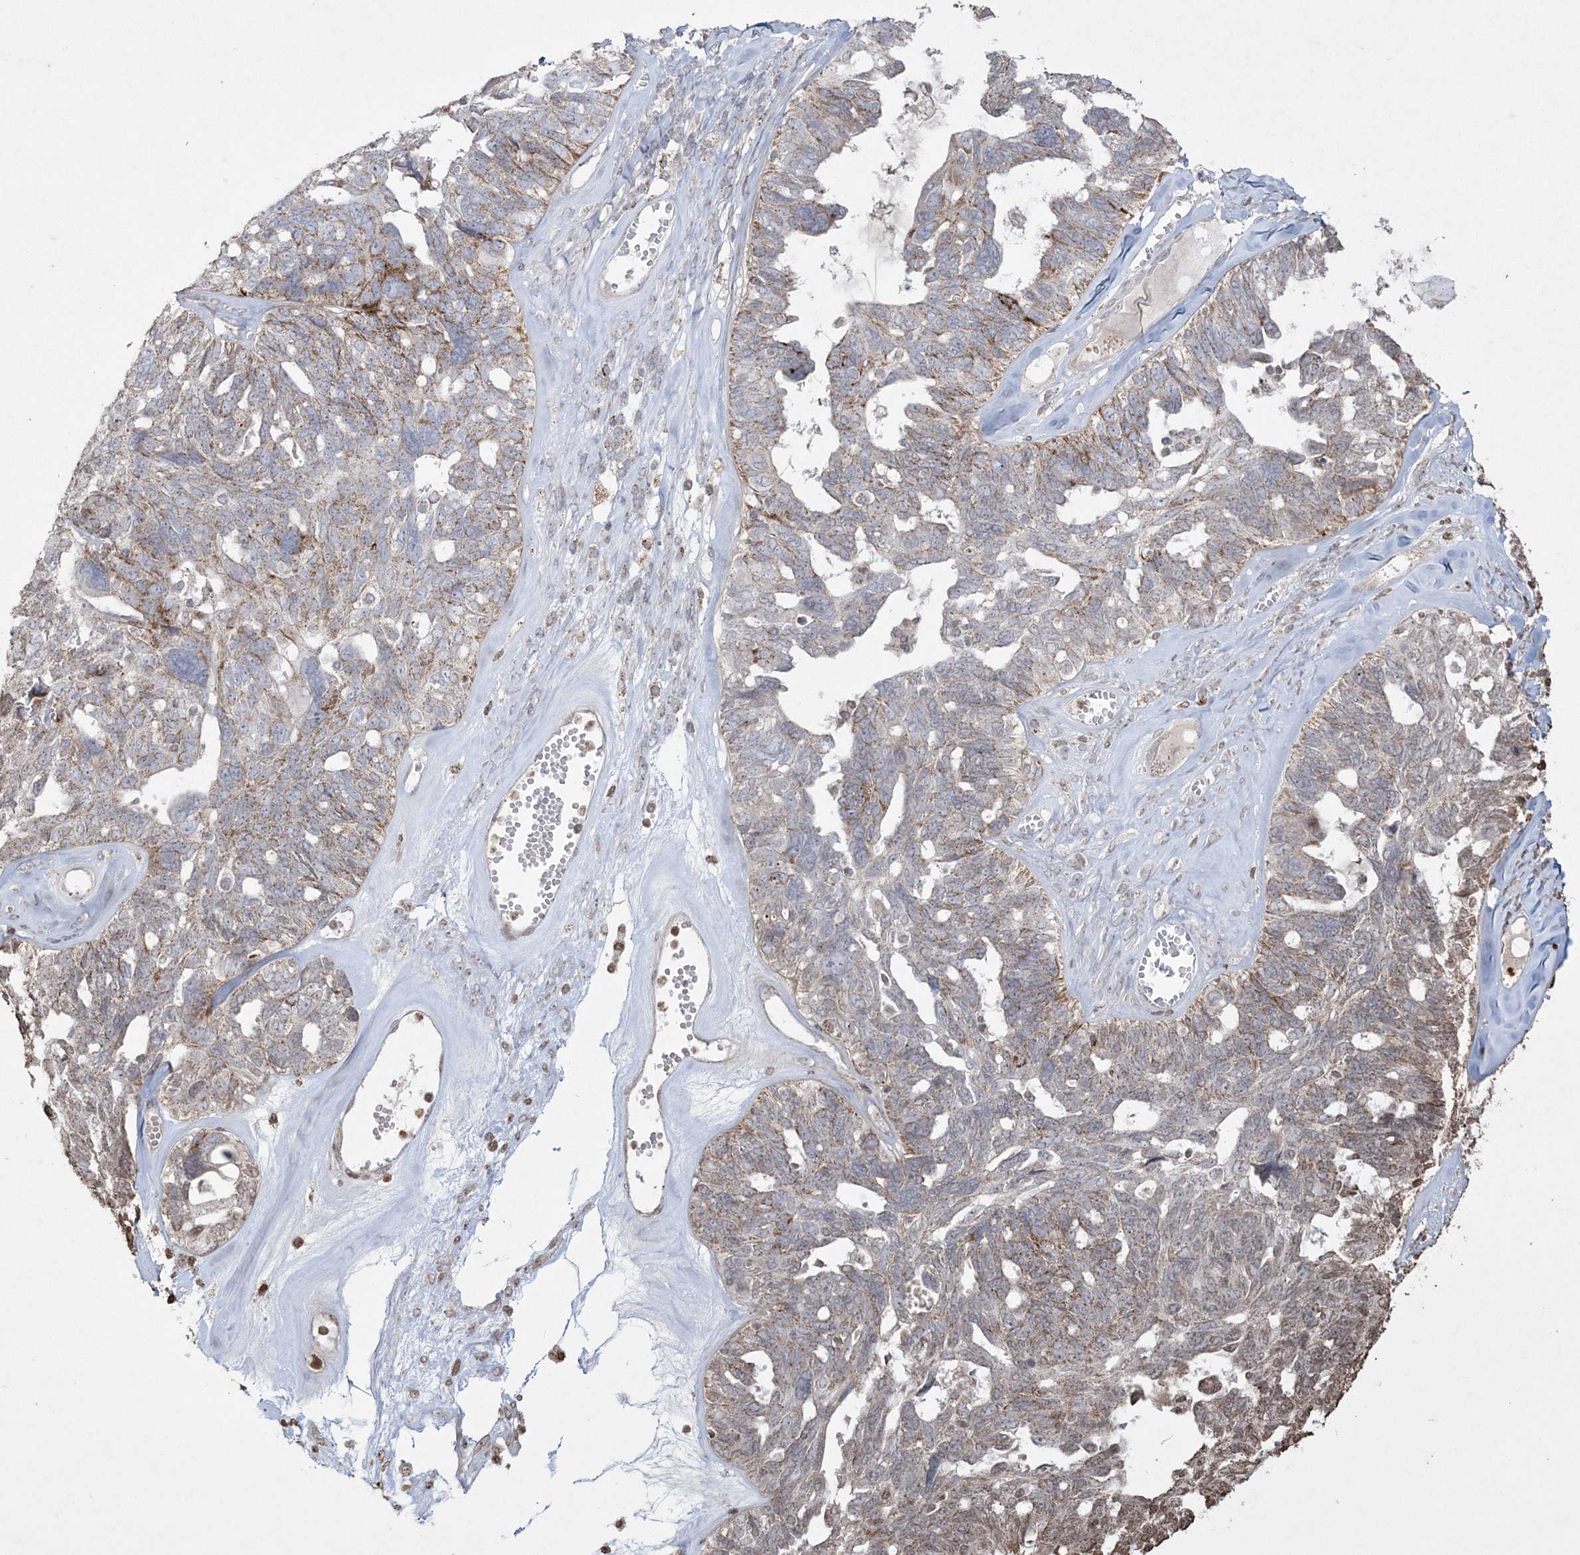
{"staining": {"intensity": "weak", "quantity": ">75%", "location": "cytoplasmic/membranous"}, "tissue": "ovarian cancer", "cell_type": "Tumor cells", "image_type": "cancer", "snomed": [{"axis": "morphology", "description": "Cystadenocarcinoma, serous, NOS"}, {"axis": "topography", "description": "Ovary"}], "caption": "Tumor cells exhibit low levels of weak cytoplasmic/membranous expression in about >75% of cells in serous cystadenocarcinoma (ovarian). The staining was performed using DAB (3,3'-diaminobenzidine), with brown indicating positive protein expression. Nuclei are stained blue with hematoxylin.", "gene": "TTC7A", "patient": {"sex": "female", "age": 79}}